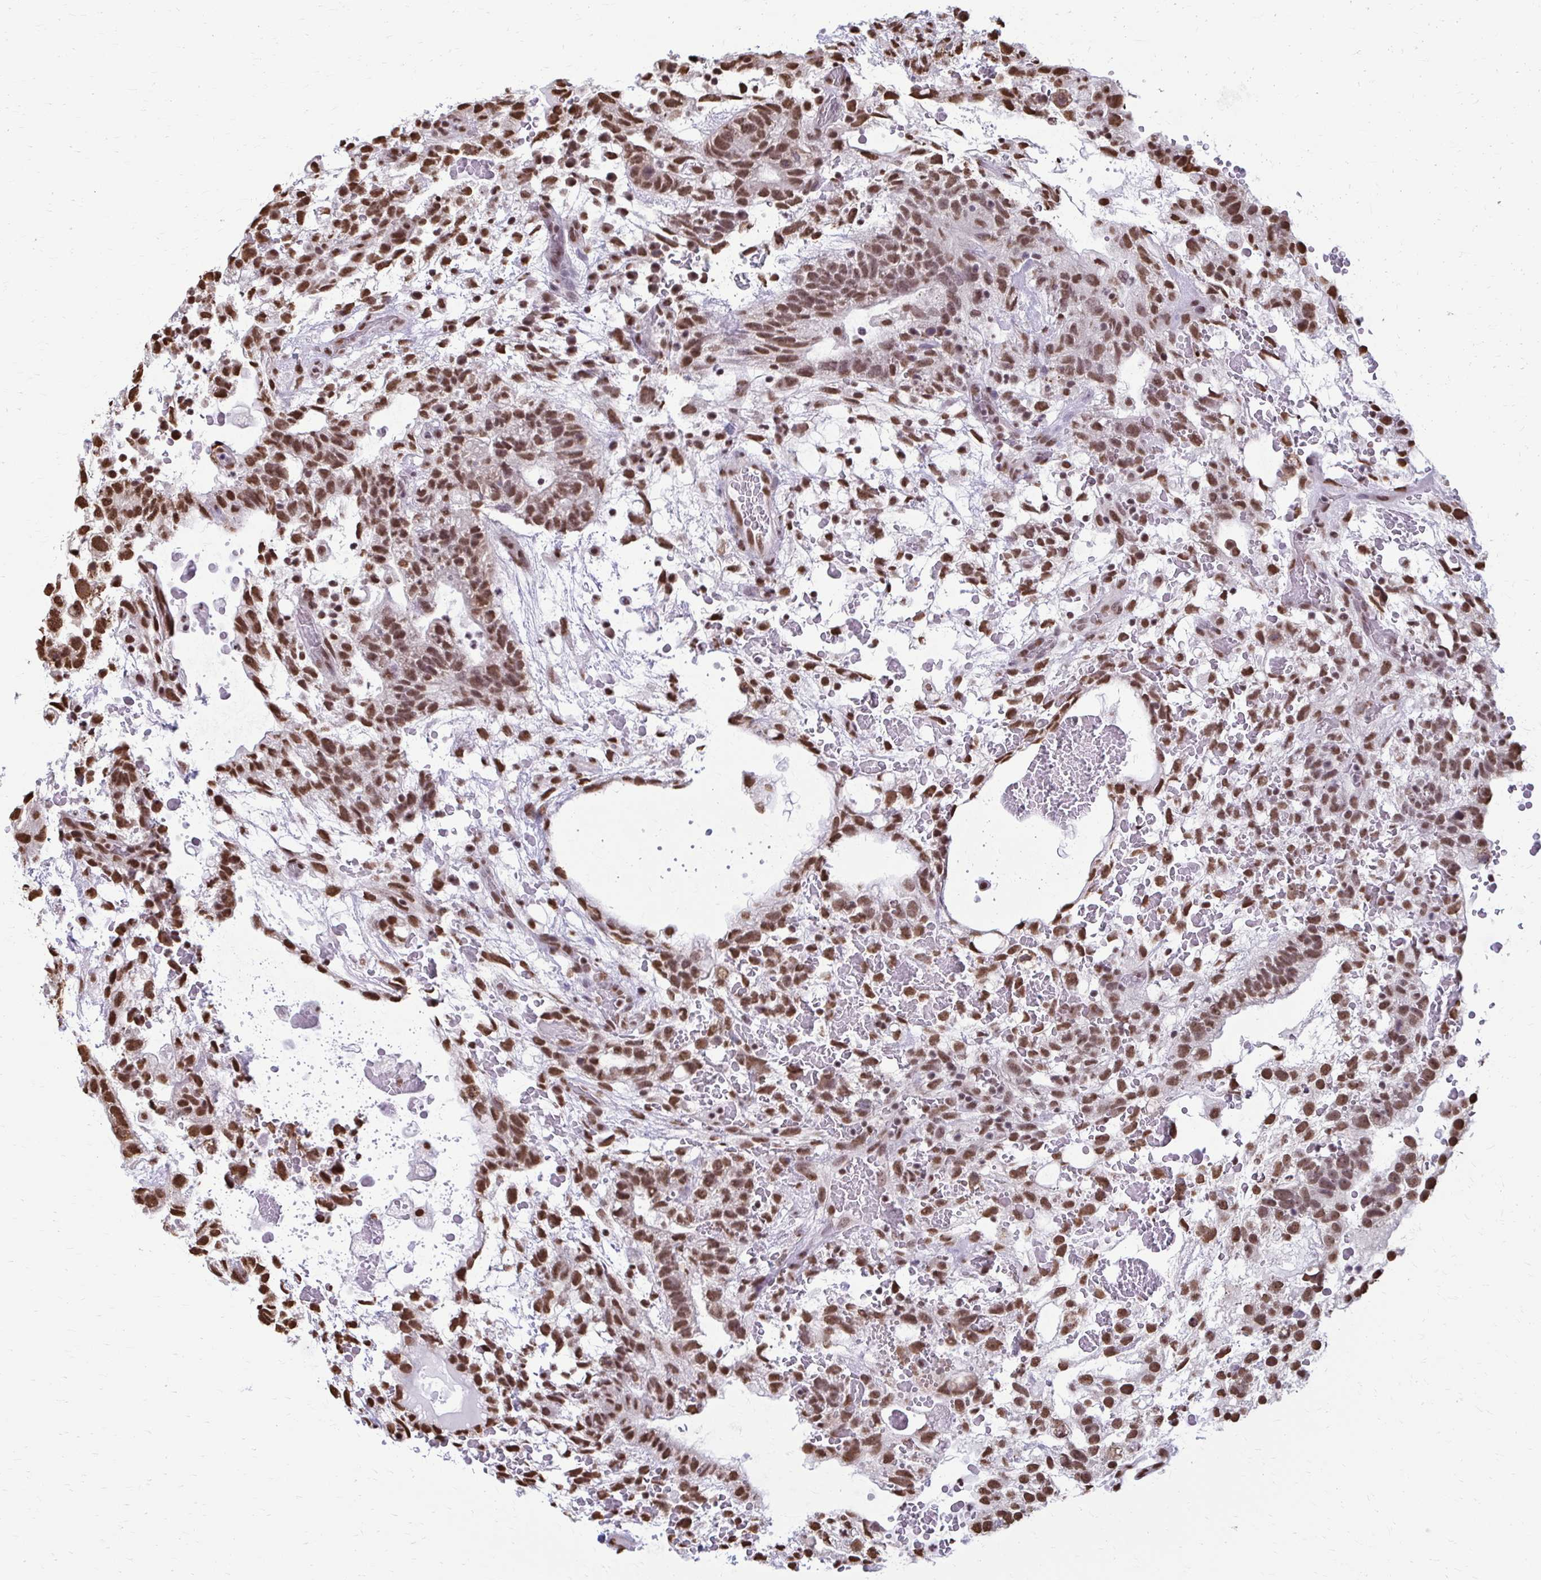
{"staining": {"intensity": "moderate", "quantity": ">75%", "location": "nuclear"}, "tissue": "testis cancer", "cell_type": "Tumor cells", "image_type": "cancer", "snomed": [{"axis": "morphology", "description": "Normal tissue, NOS"}, {"axis": "morphology", "description": "Carcinoma, Embryonal, NOS"}, {"axis": "topography", "description": "Testis"}], "caption": "An immunohistochemistry image of neoplastic tissue is shown. Protein staining in brown highlights moderate nuclear positivity in testis embryonal carcinoma within tumor cells. (brown staining indicates protein expression, while blue staining denotes nuclei).", "gene": "SNRPA", "patient": {"sex": "male", "age": 32}}